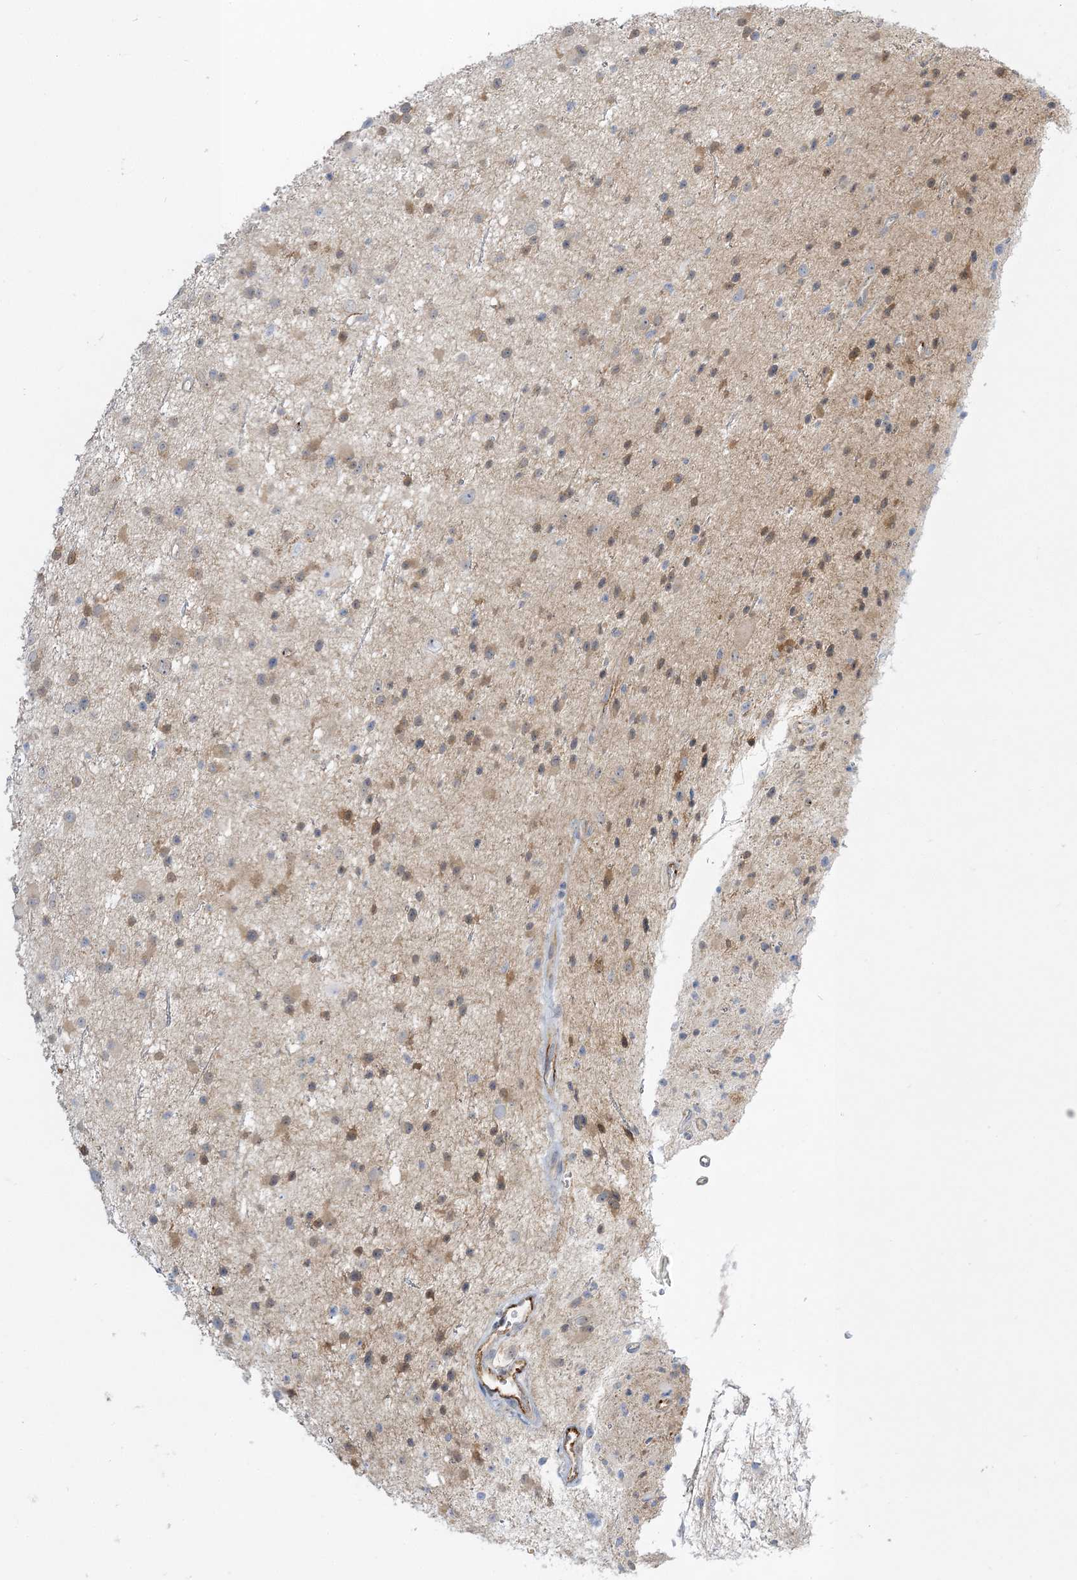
{"staining": {"intensity": "weak", "quantity": "25%-75%", "location": "cytoplasmic/membranous"}, "tissue": "glioma", "cell_type": "Tumor cells", "image_type": "cancer", "snomed": [{"axis": "morphology", "description": "Glioma, malignant, Low grade"}, {"axis": "topography", "description": "Cerebral cortex"}], "caption": "Low-grade glioma (malignant) stained with a protein marker demonstrates weak staining in tumor cells.", "gene": "INPP1", "patient": {"sex": "female", "age": 39}}